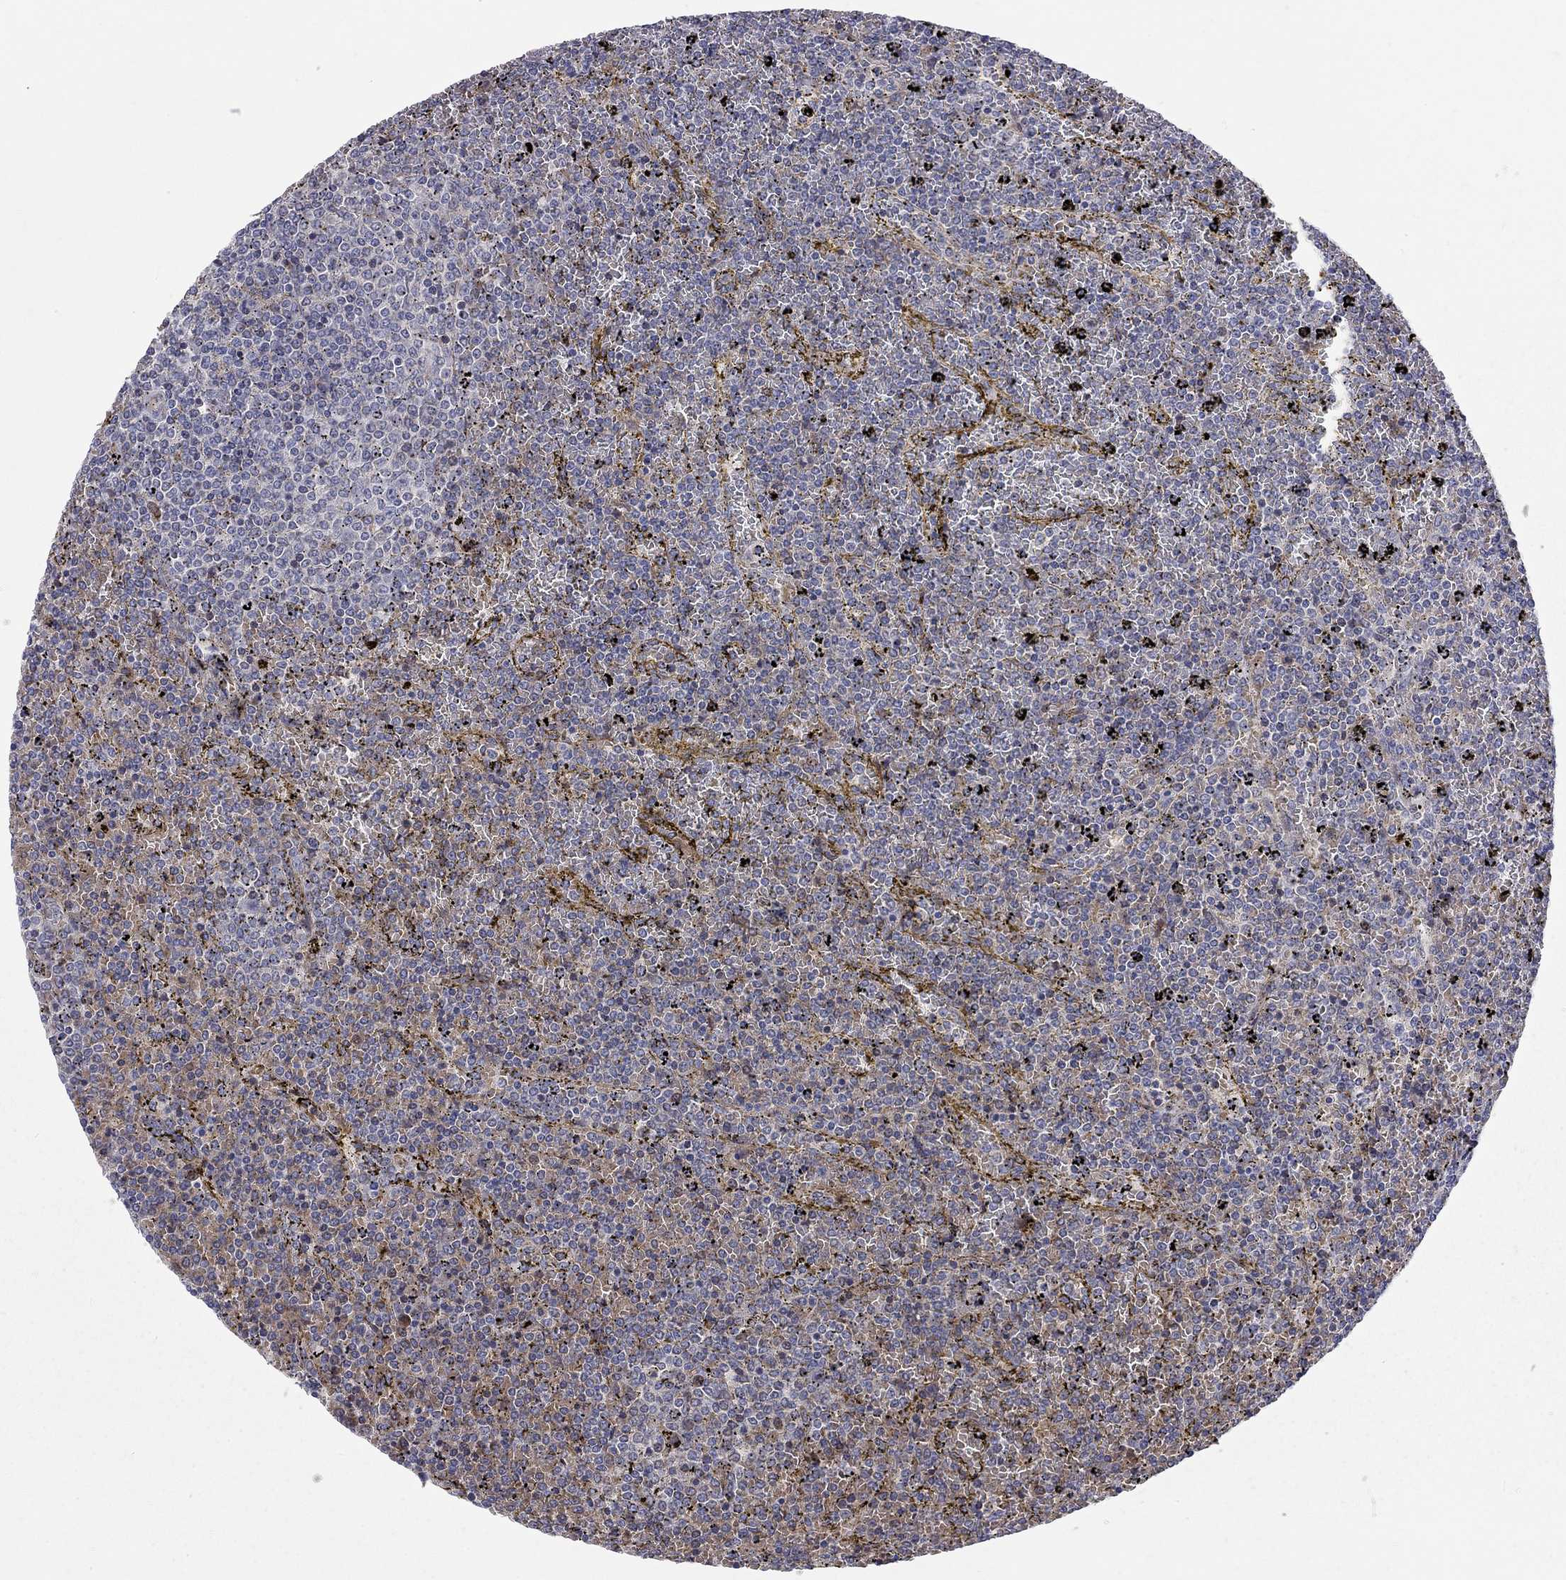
{"staining": {"intensity": "negative", "quantity": "none", "location": "none"}, "tissue": "lymphoma", "cell_type": "Tumor cells", "image_type": "cancer", "snomed": [{"axis": "morphology", "description": "Malignant lymphoma, non-Hodgkin's type, Low grade"}, {"axis": "topography", "description": "Spleen"}], "caption": "An immunohistochemistry histopathology image of lymphoma is shown. There is no staining in tumor cells of lymphoma.", "gene": "KANSL1L", "patient": {"sex": "female", "age": 77}}